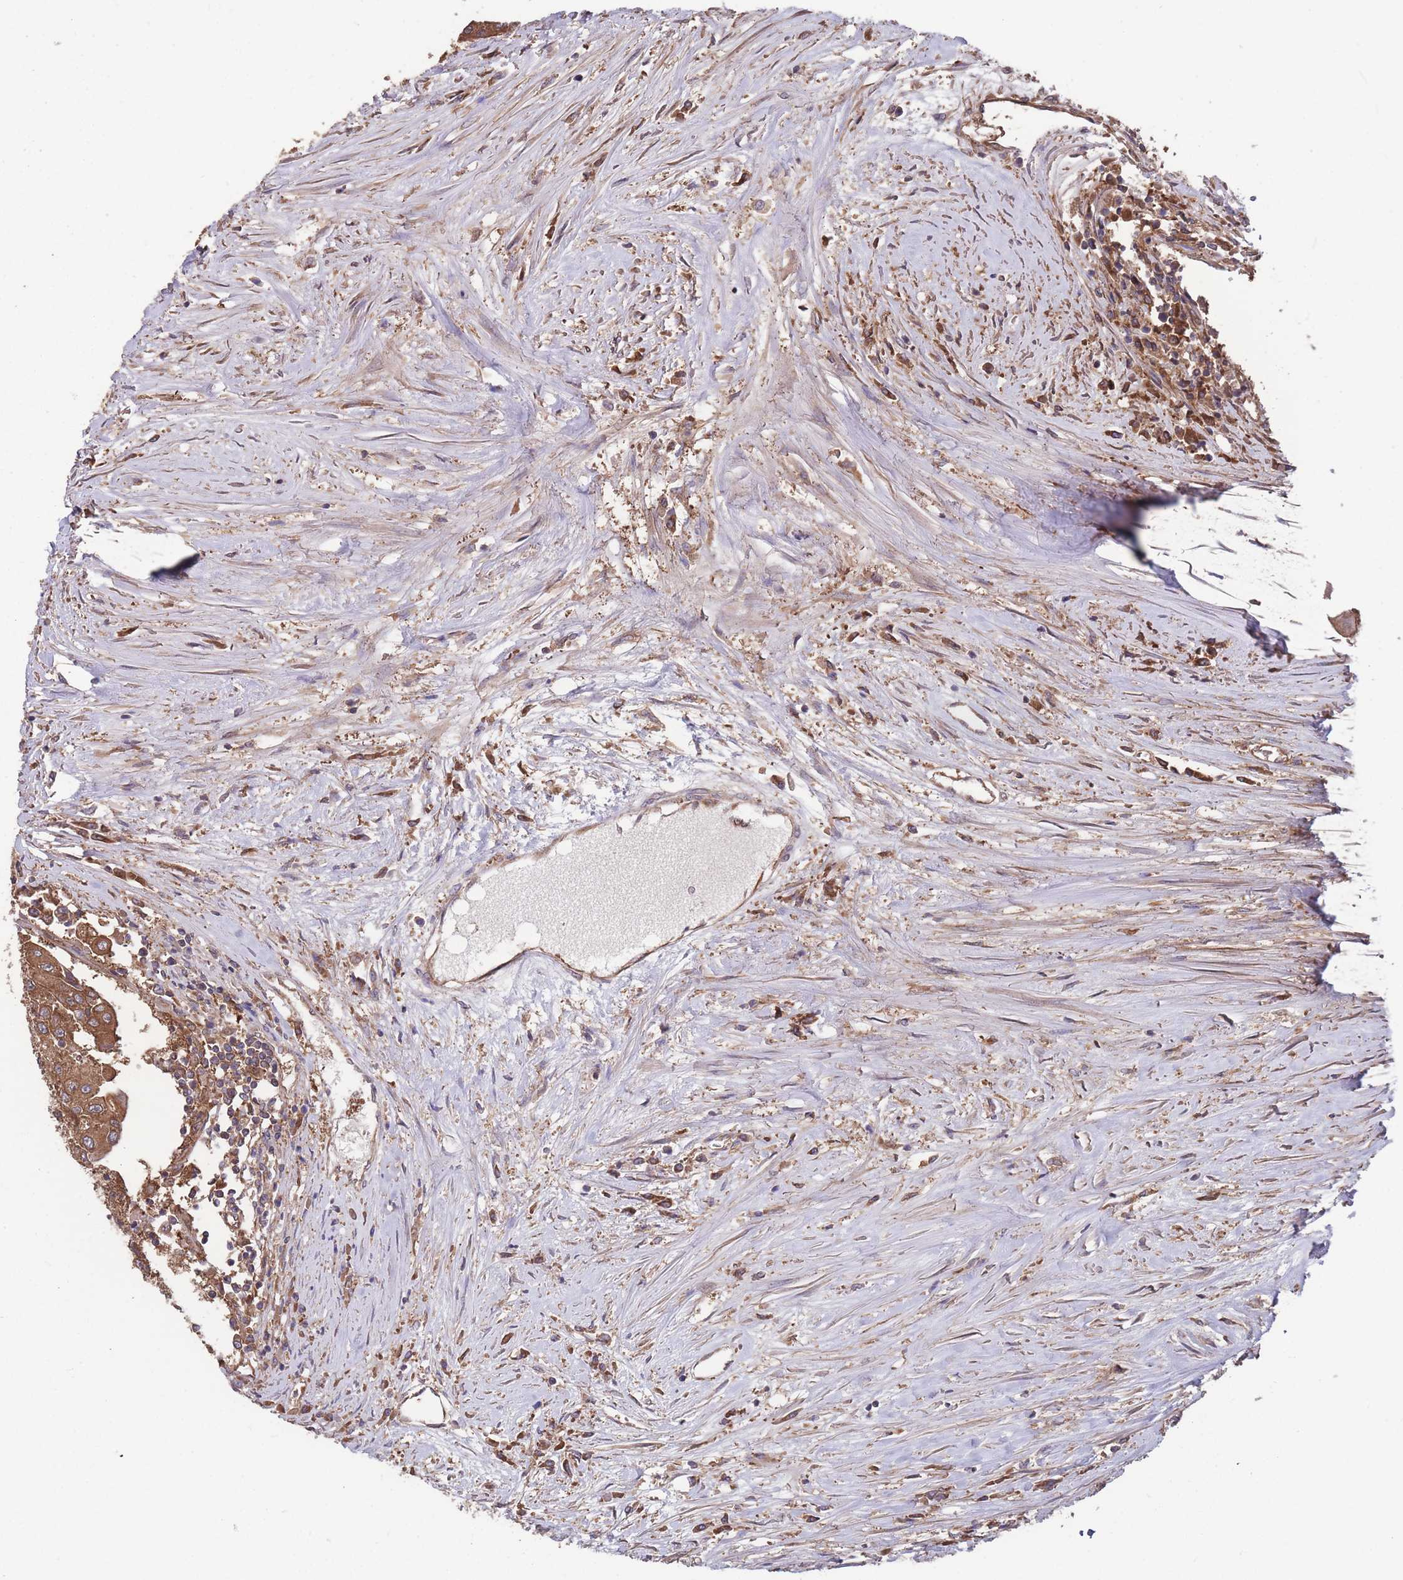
{"staining": {"intensity": "strong", "quantity": ">75%", "location": "cytoplasmic/membranous"}, "tissue": "urothelial cancer", "cell_type": "Tumor cells", "image_type": "cancer", "snomed": [{"axis": "morphology", "description": "Urothelial carcinoma, High grade"}, {"axis": "topography", "description": "Urinary bladder"}], "caption": "The micrograph displays a brown stain indicating the presence of a protein in the cytoplasmic/membranous of tumor cells in urothelial carcinoma (high-grade).", "gene": "ZPR1", "patient": {"sex": "female", "age": 85}}